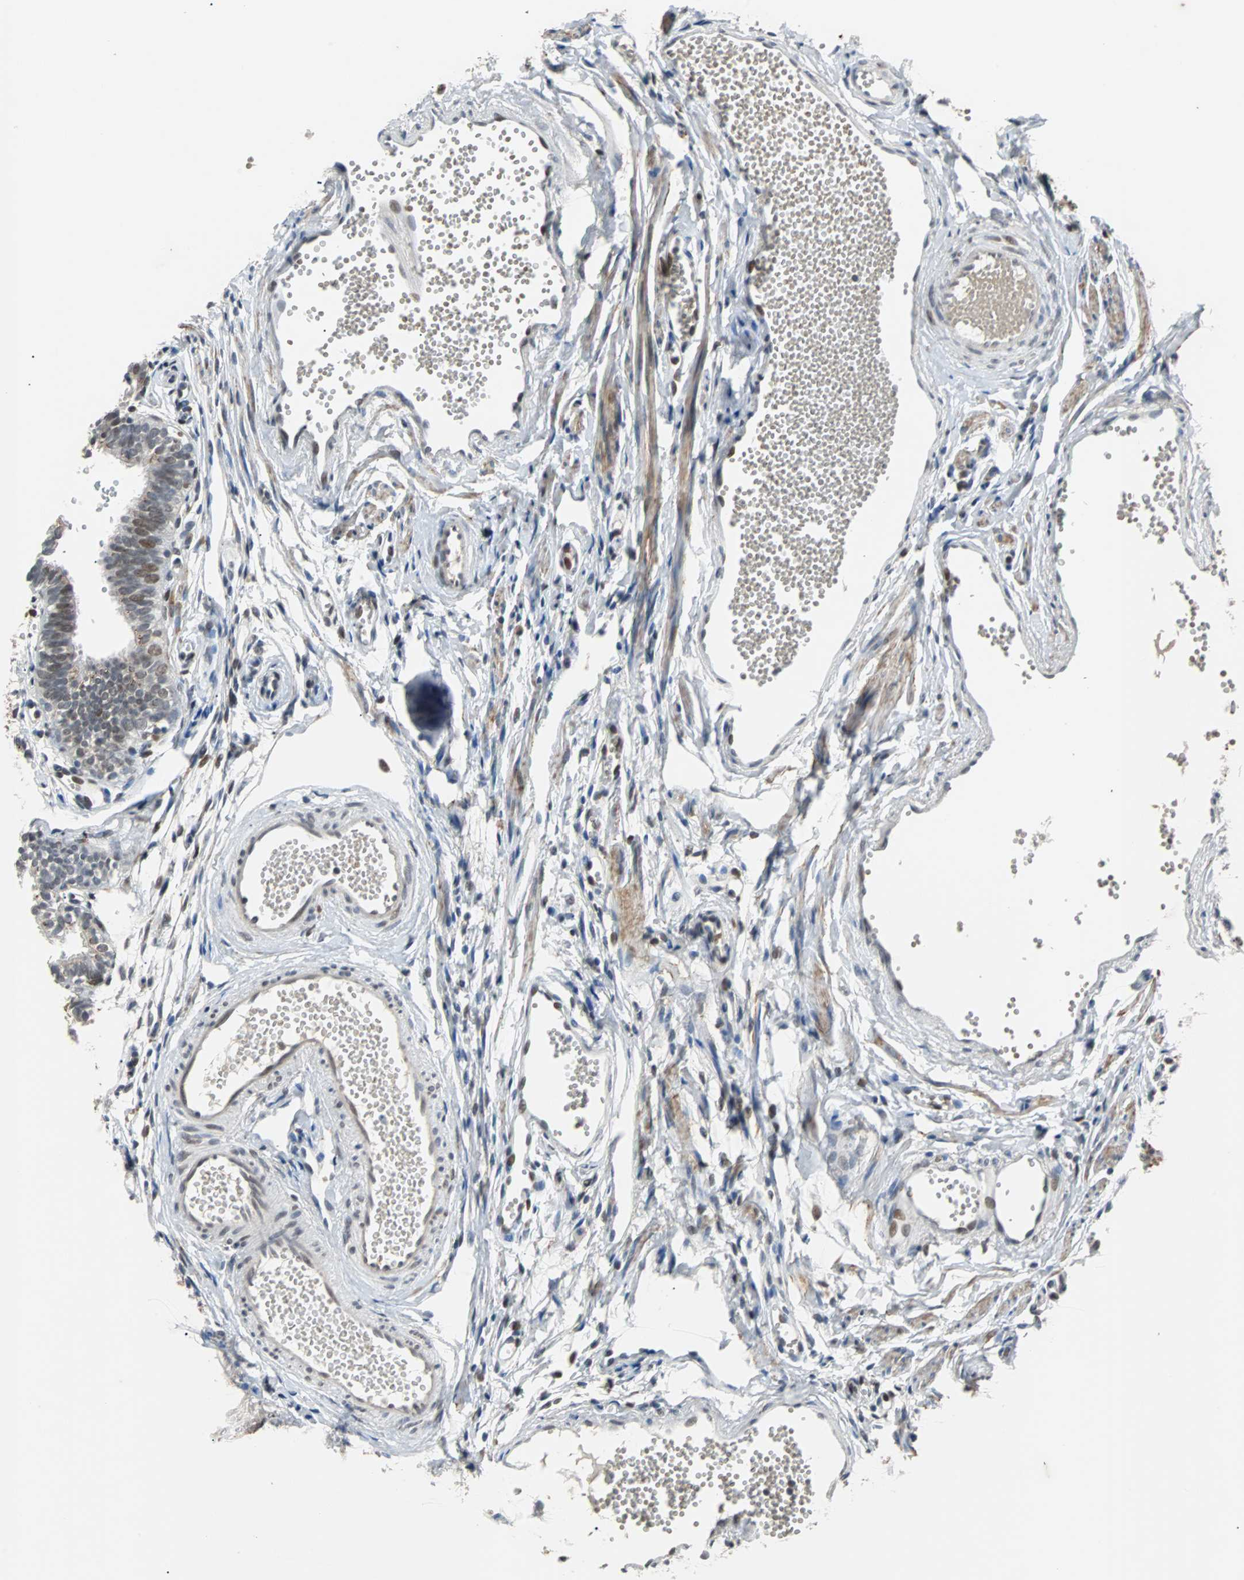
{"staining": {"intensity": "moderate", "quantity": "<25%", "location": "cytoplasmic/membranous"}, "tissue": "fallopian tube", "cell_type": "Glandular cells", "image_type": "normal", "snomed": [{"axis": "morphology", "description": "Normal tissue, NOS"}, {"axis": "topography", "description": "Fallopian tube"}, {"axis": "topography", "description": "Placenta"}], "caption": "Protein expression analysis of normal fallopian tube demonstrates moderate cytoplasmic/membranous positivity in approximately <25% of glandular cells. Ihc stains the protein of interest in brown and the nuclei are stained blue.", "gene": "HLX", "patient": {"sex": "female", "age": 34}}